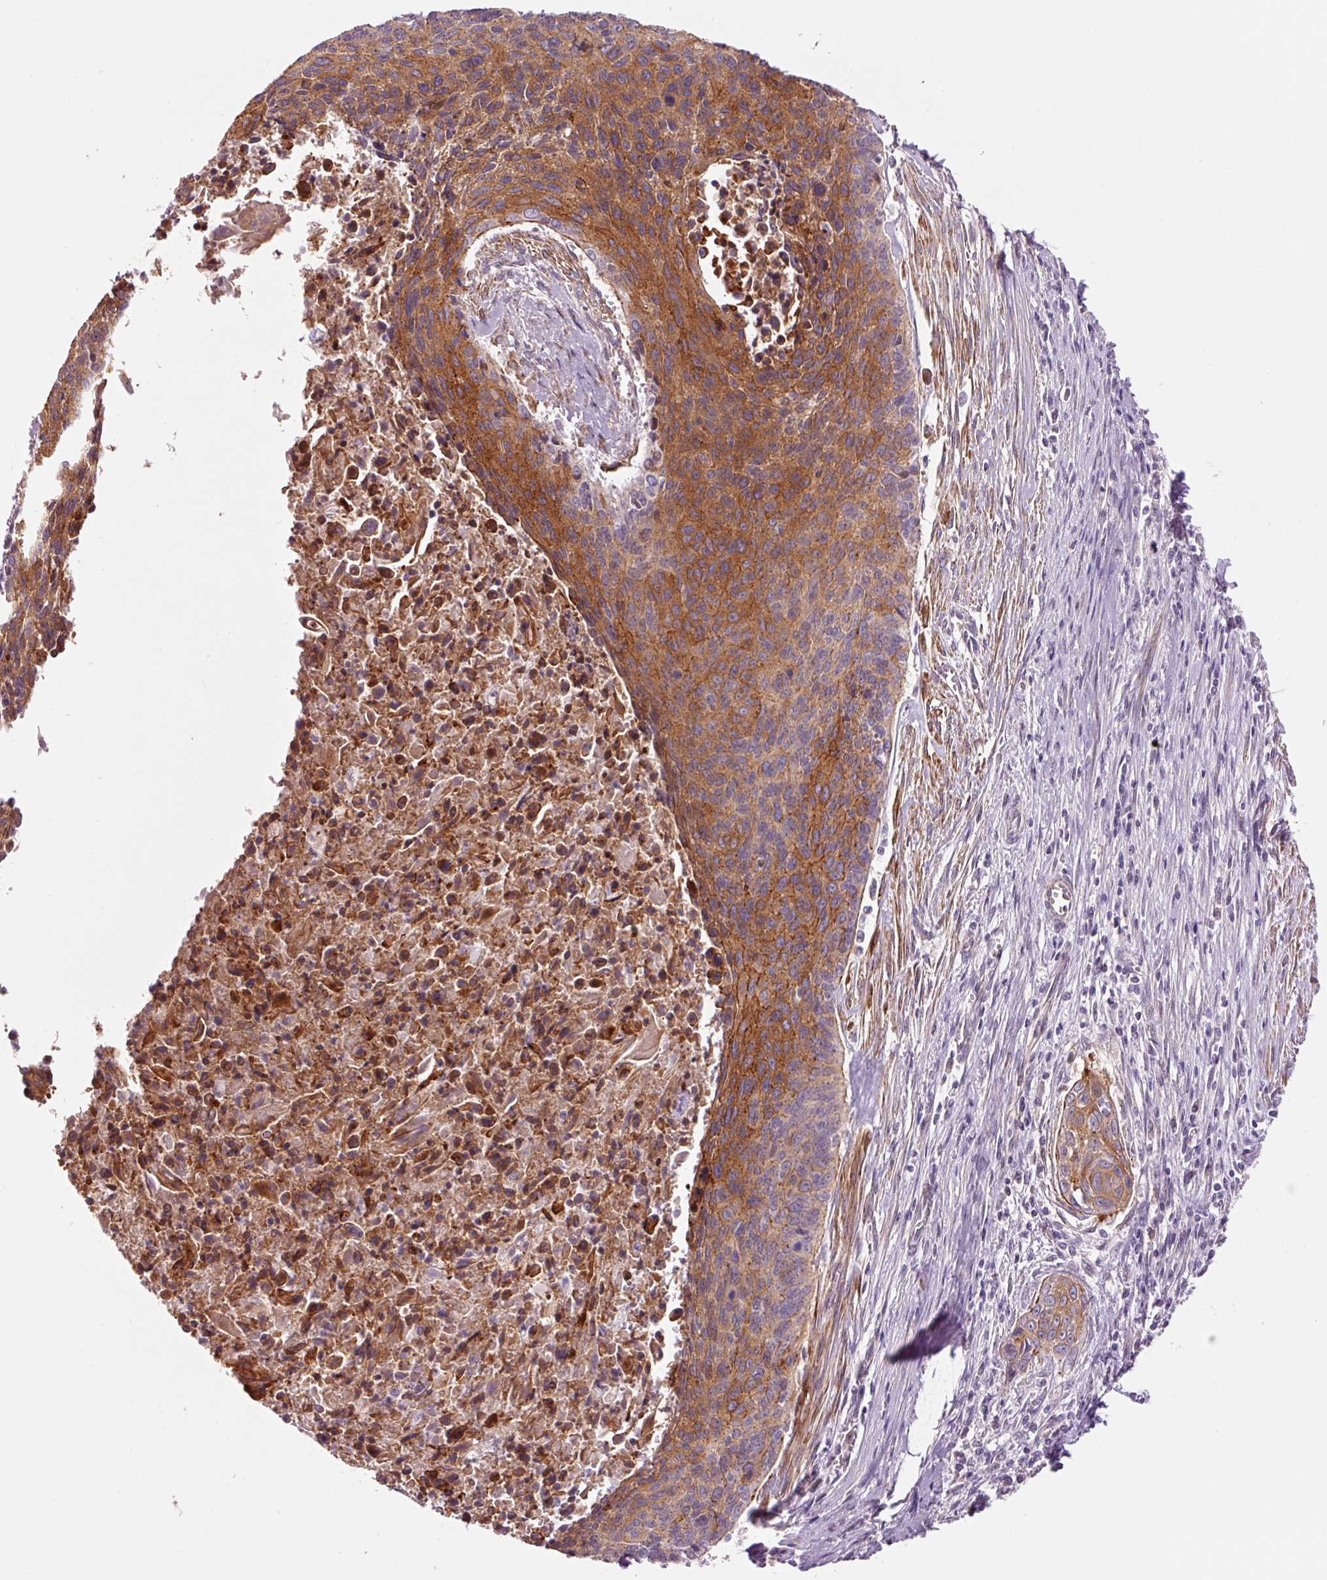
{"staining": {"intensity": "strong", "quantity": "25%-75%", "location": "cytoplasmic/membranous"}, "tissue": "cervical cancer", "cell_type": "Tumor cells", "image_type": "cancer", "snomed": [{"axis": "morphology", "description": "Squamous cell carcinoma, NOS"}, {"axis": "topography", "description": "Cervix"}], "caption": "The micrograph demonstrates staining of cervical squamous cell carcinoma, revealing strong cytoplasmic/membranous protein positivity (brown color) within tumor cells.", "gene": "DAPP1", "patient": {"sex": "female", "age": 55}}